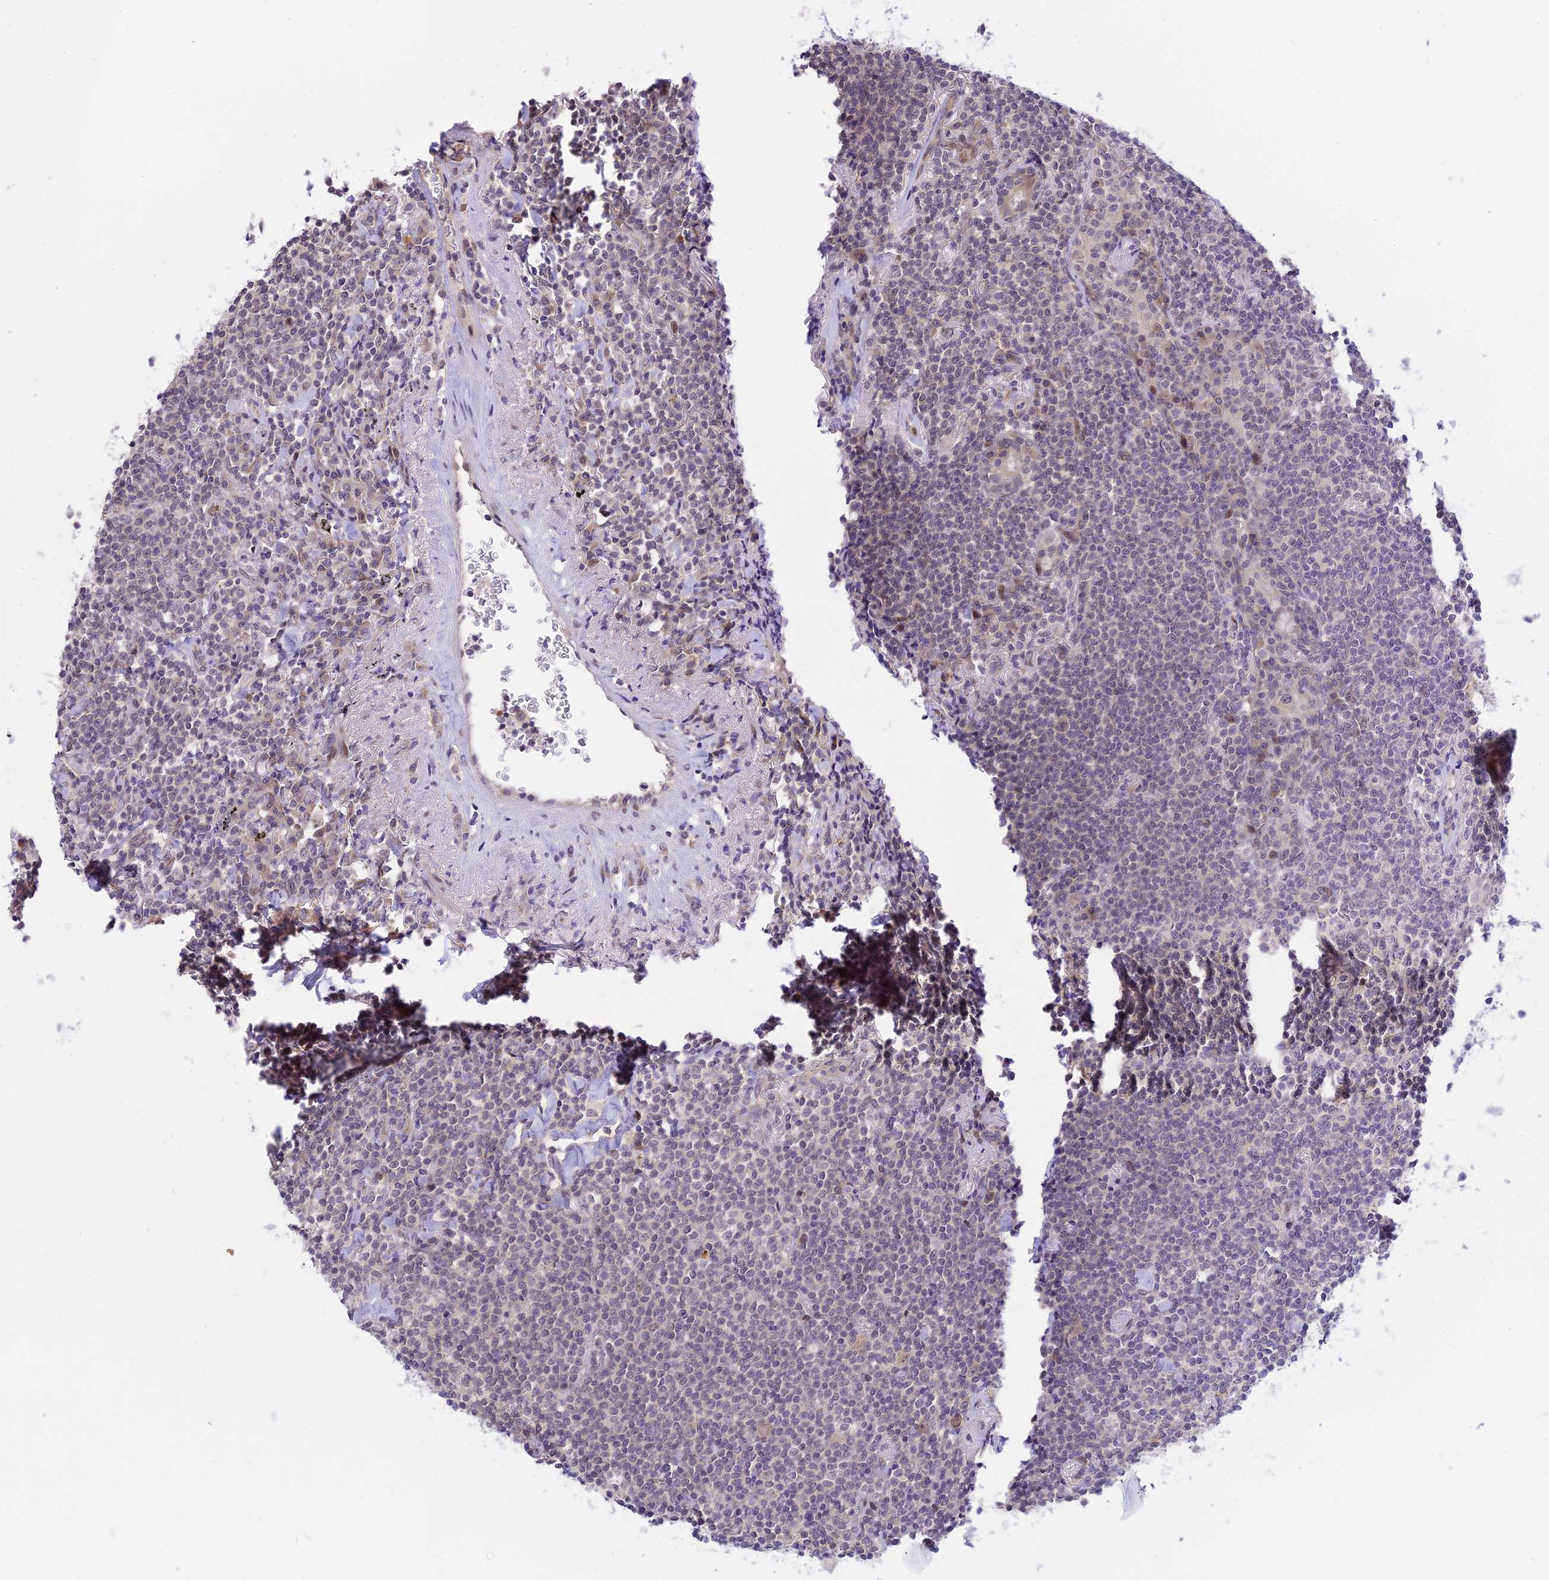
{"staining": {"intensity": "negative", "quantity": "none", "location": "none"}, "tissue": "lymphoma", "cell_type": "Tumor cells", "image_type": "cancer", "snomed": [{"axis": "morphology", "description": "Malignant lymphoma, non-Hodgkin's type, Low grade"}, {"axis": "topography", "description": "Lung"}], "caption": "DAB (3,3'-diaminobenzidine) immunohistochemical staining of lymphoma exhibits no significant positivity in tumor cells.", "gene": "ZNF837", "patient": {"sex": "female", "age": 71}}